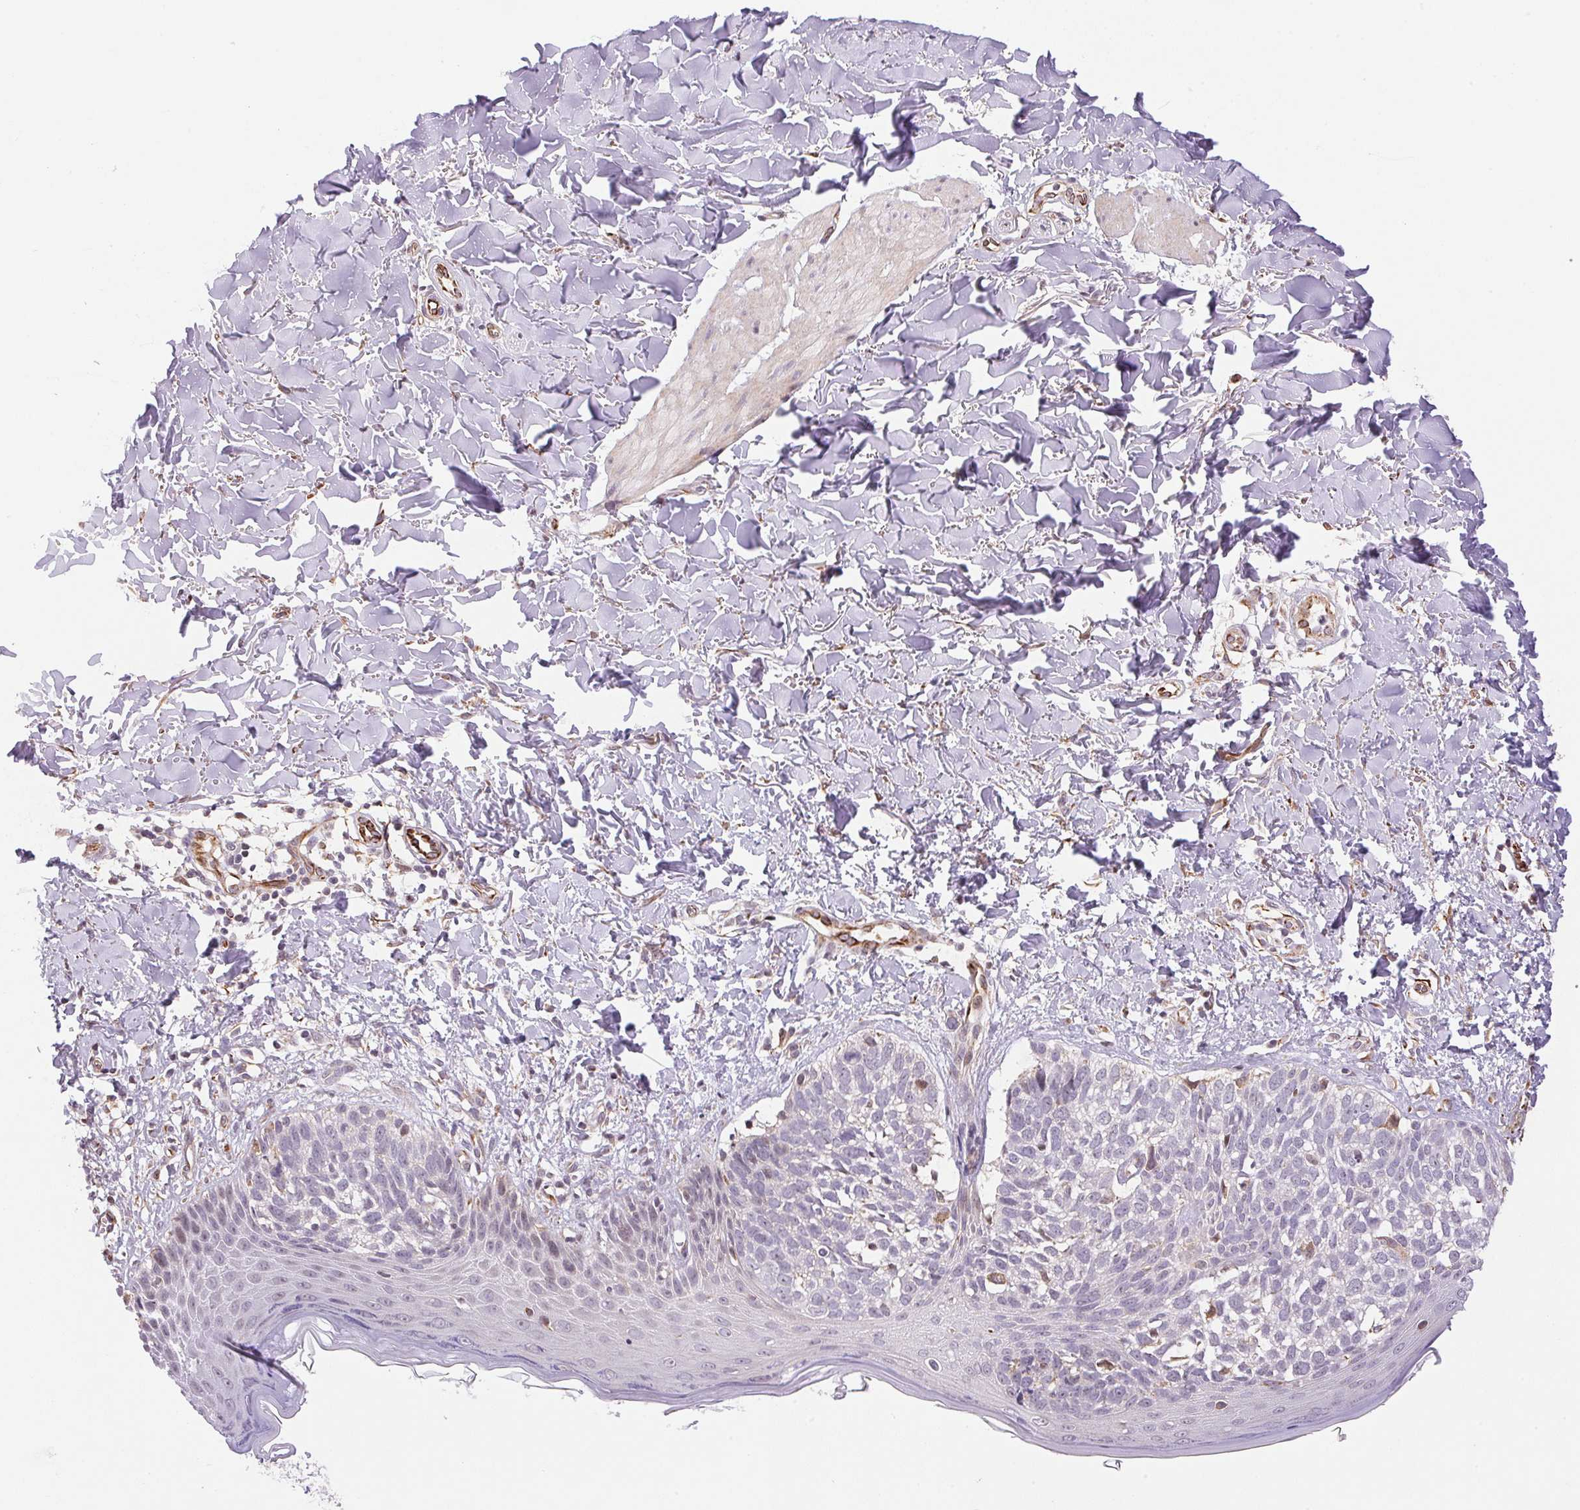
{"staining": {"intensity": "negative", "quantity": "none", "location": "none"}, "tissue": "skin cancer", "cell_type": "Tumor cells", "image_type": "cancer", "snomed": [{"axis": "morphology", "description": "Basal cell carcinoma"}, {"axis": "topography", "description": "Skin"}], "caption": "Protein analysis of skin basal cell carcinoma exhibits no significant expression in tumor cells.", "gene": "GYG2", "patient": {"sex": "female", "age": 45}}